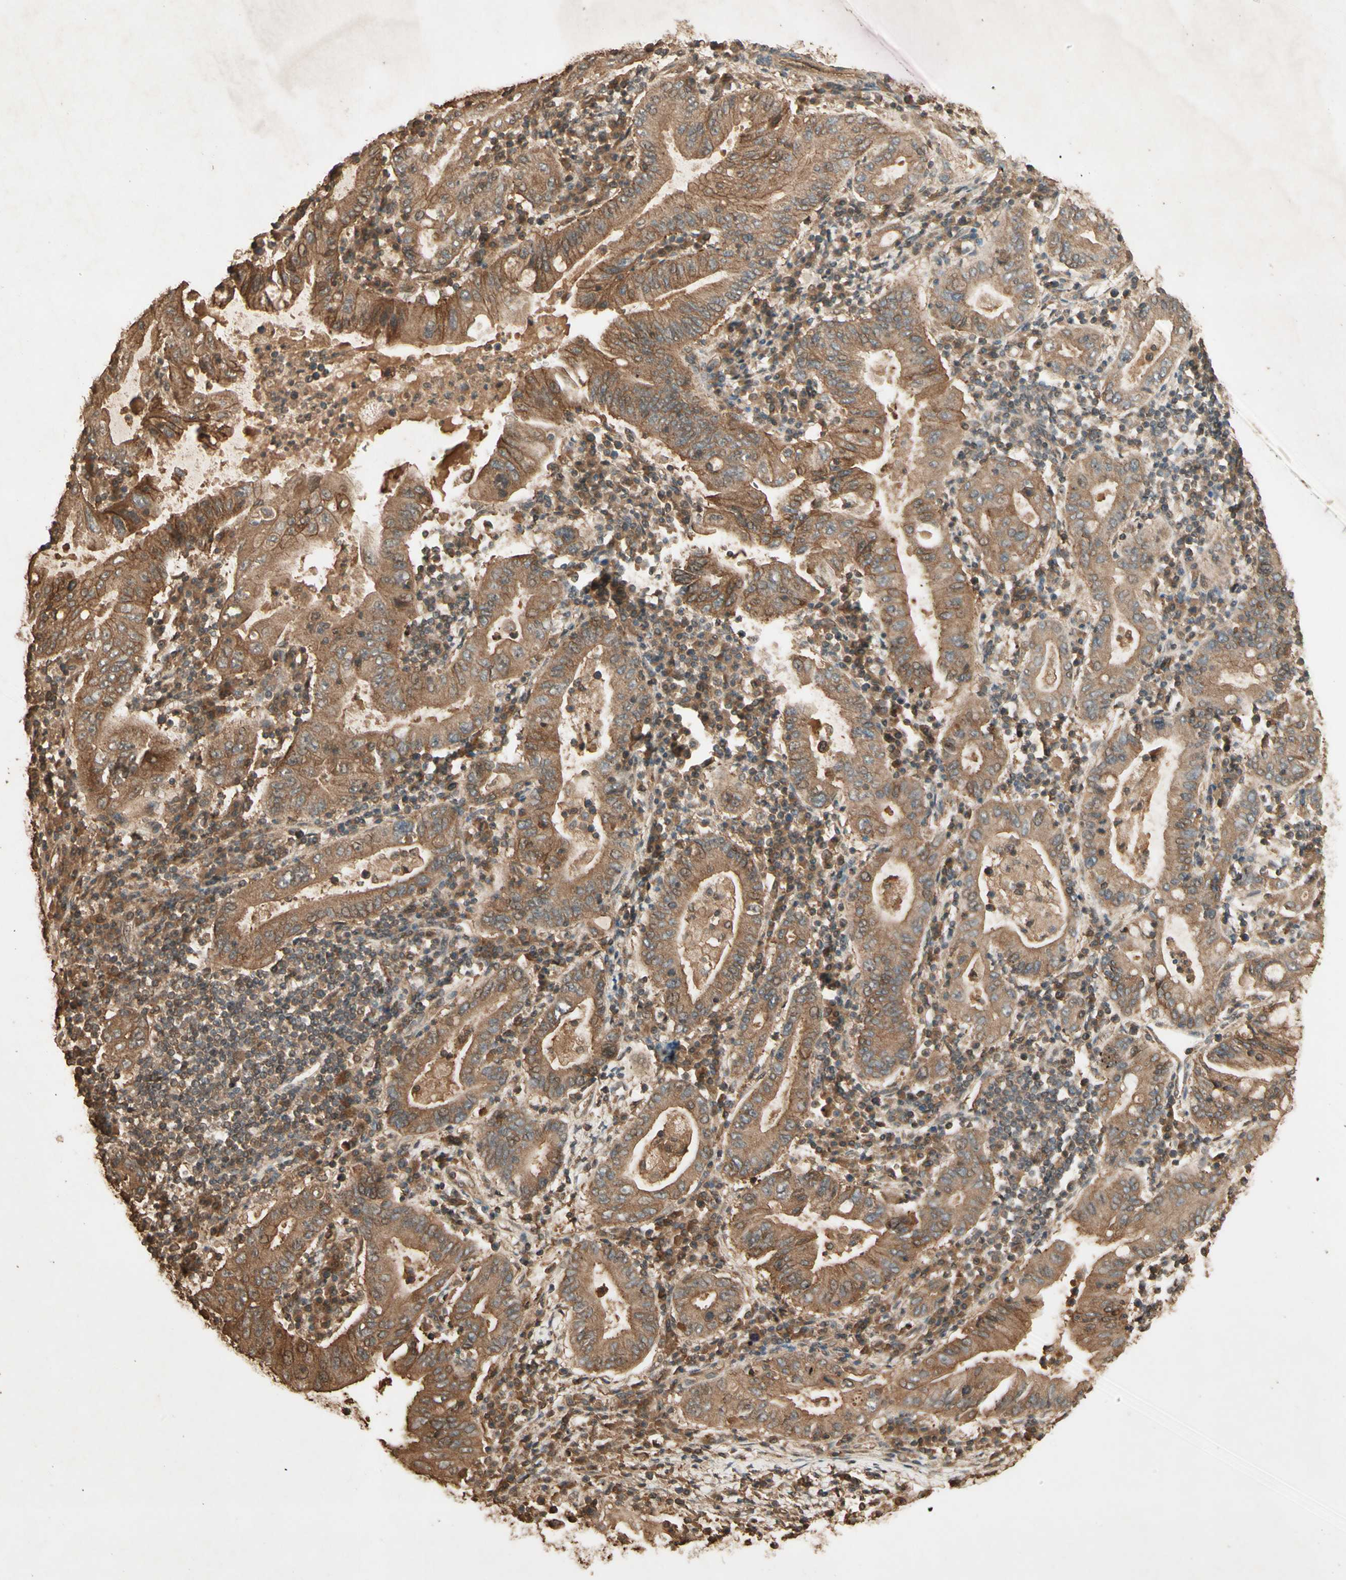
{"staining": {"intensity": "moderate", "quantity": ">75%", "location": "cytoplasmic/membranous"}, "tissue": "stomach cancer", "cell_type": "Tumor cells", "image_type": "cancer", "snomed": [{"axis": "morphology", "description": "Normal tissue, NOS"}, {"axis": "morphology", "description": "Adenocarcinoma, NOS"}, {"axis": "topography", "description": "Esophagus"}, {"axis": "topography", "description": "Stomach, upper"}, {"axis": "topography", "description": "Peripheral nerve tissue"}], "caption": "Adenocarcinoma (stomach) stained with a brown dye exhibits moderate cytoplasmic/membranous positive positivity in about >75% of tumor cells.", "gene": "SMAD9", "patient": {"sex": "male", "age": 62}}